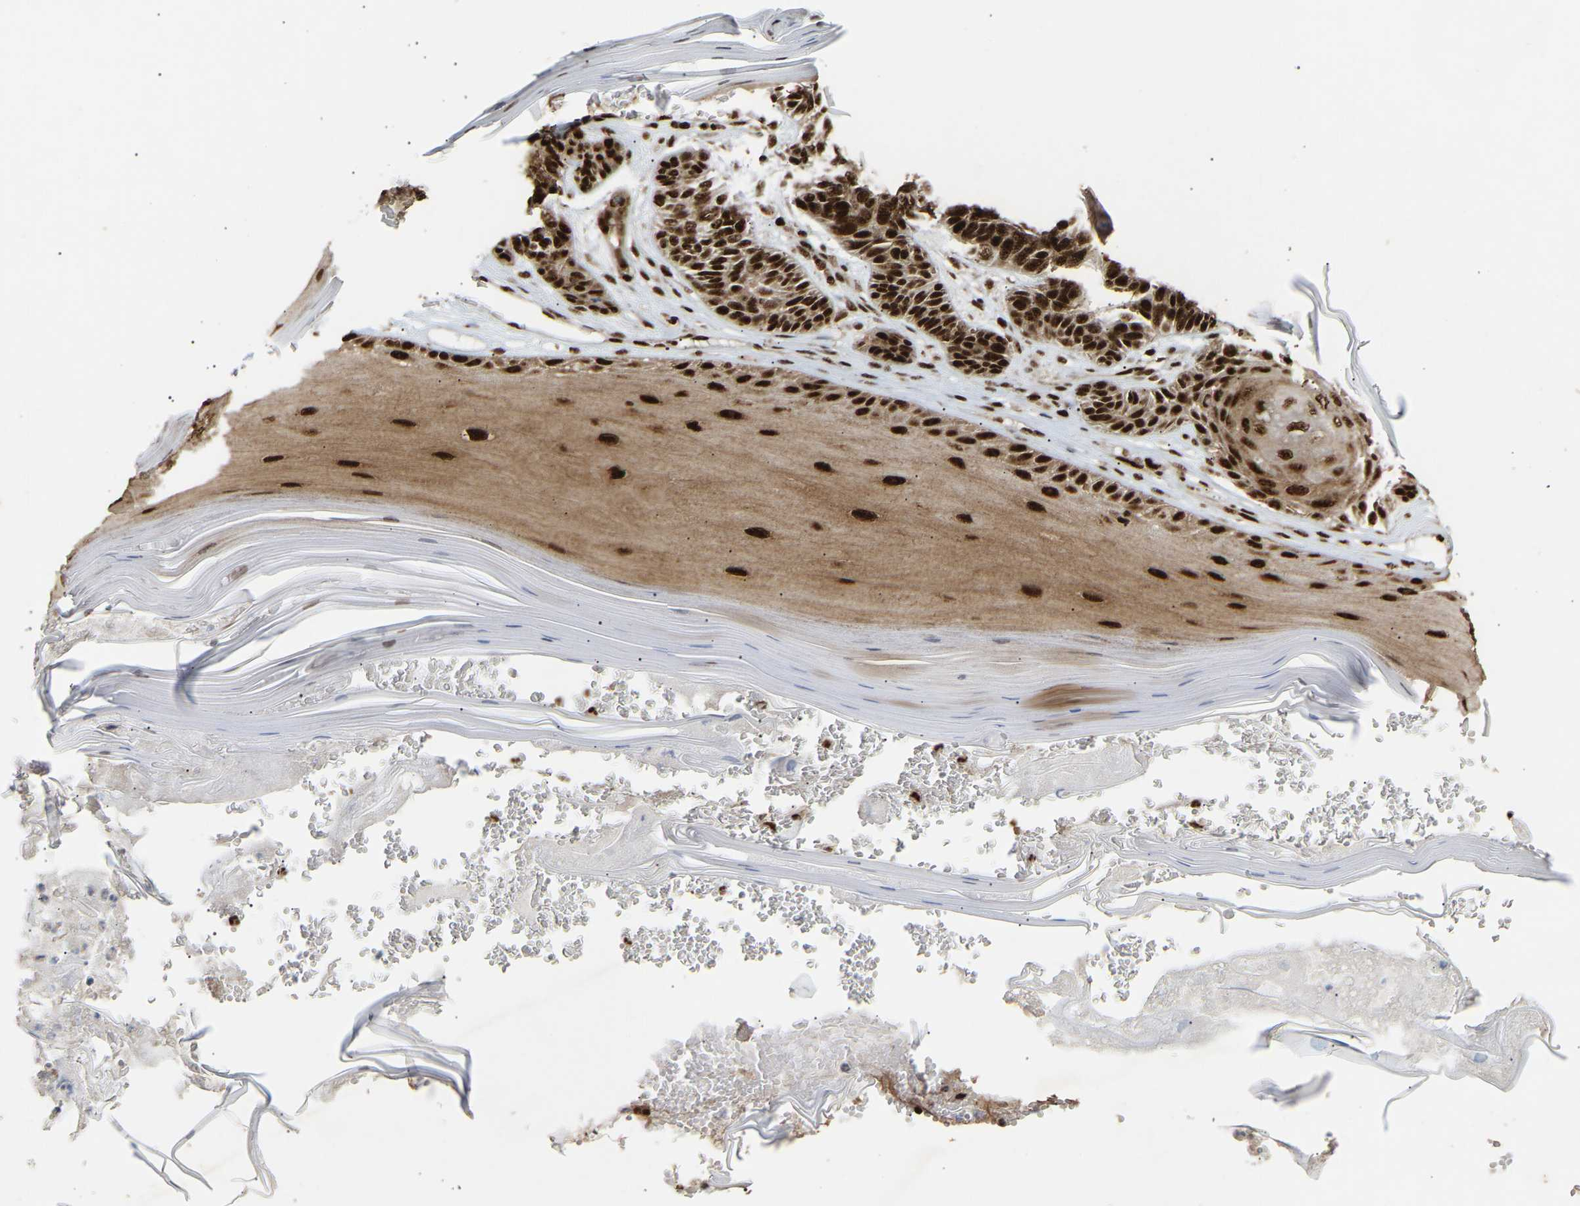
{"staining": {"intensity": "strong", "quantity": ">75%", "location": "nuclear"}, "tissue": "skin cancer", "cell_type": "Tumor cells", "image_type": "cancer", "snomed": [{"axis": "morphology", "description": "Basal cell carcinoma"}, {"axis": "topography", "description": "Skin"}], "caption": "Tumor cells display high levels of strong nuclear staining in about >75% of cells in skin basal cell carcinoma.", "gene": "ALYREF", "patient": {"sex": "male", "age": 55}}